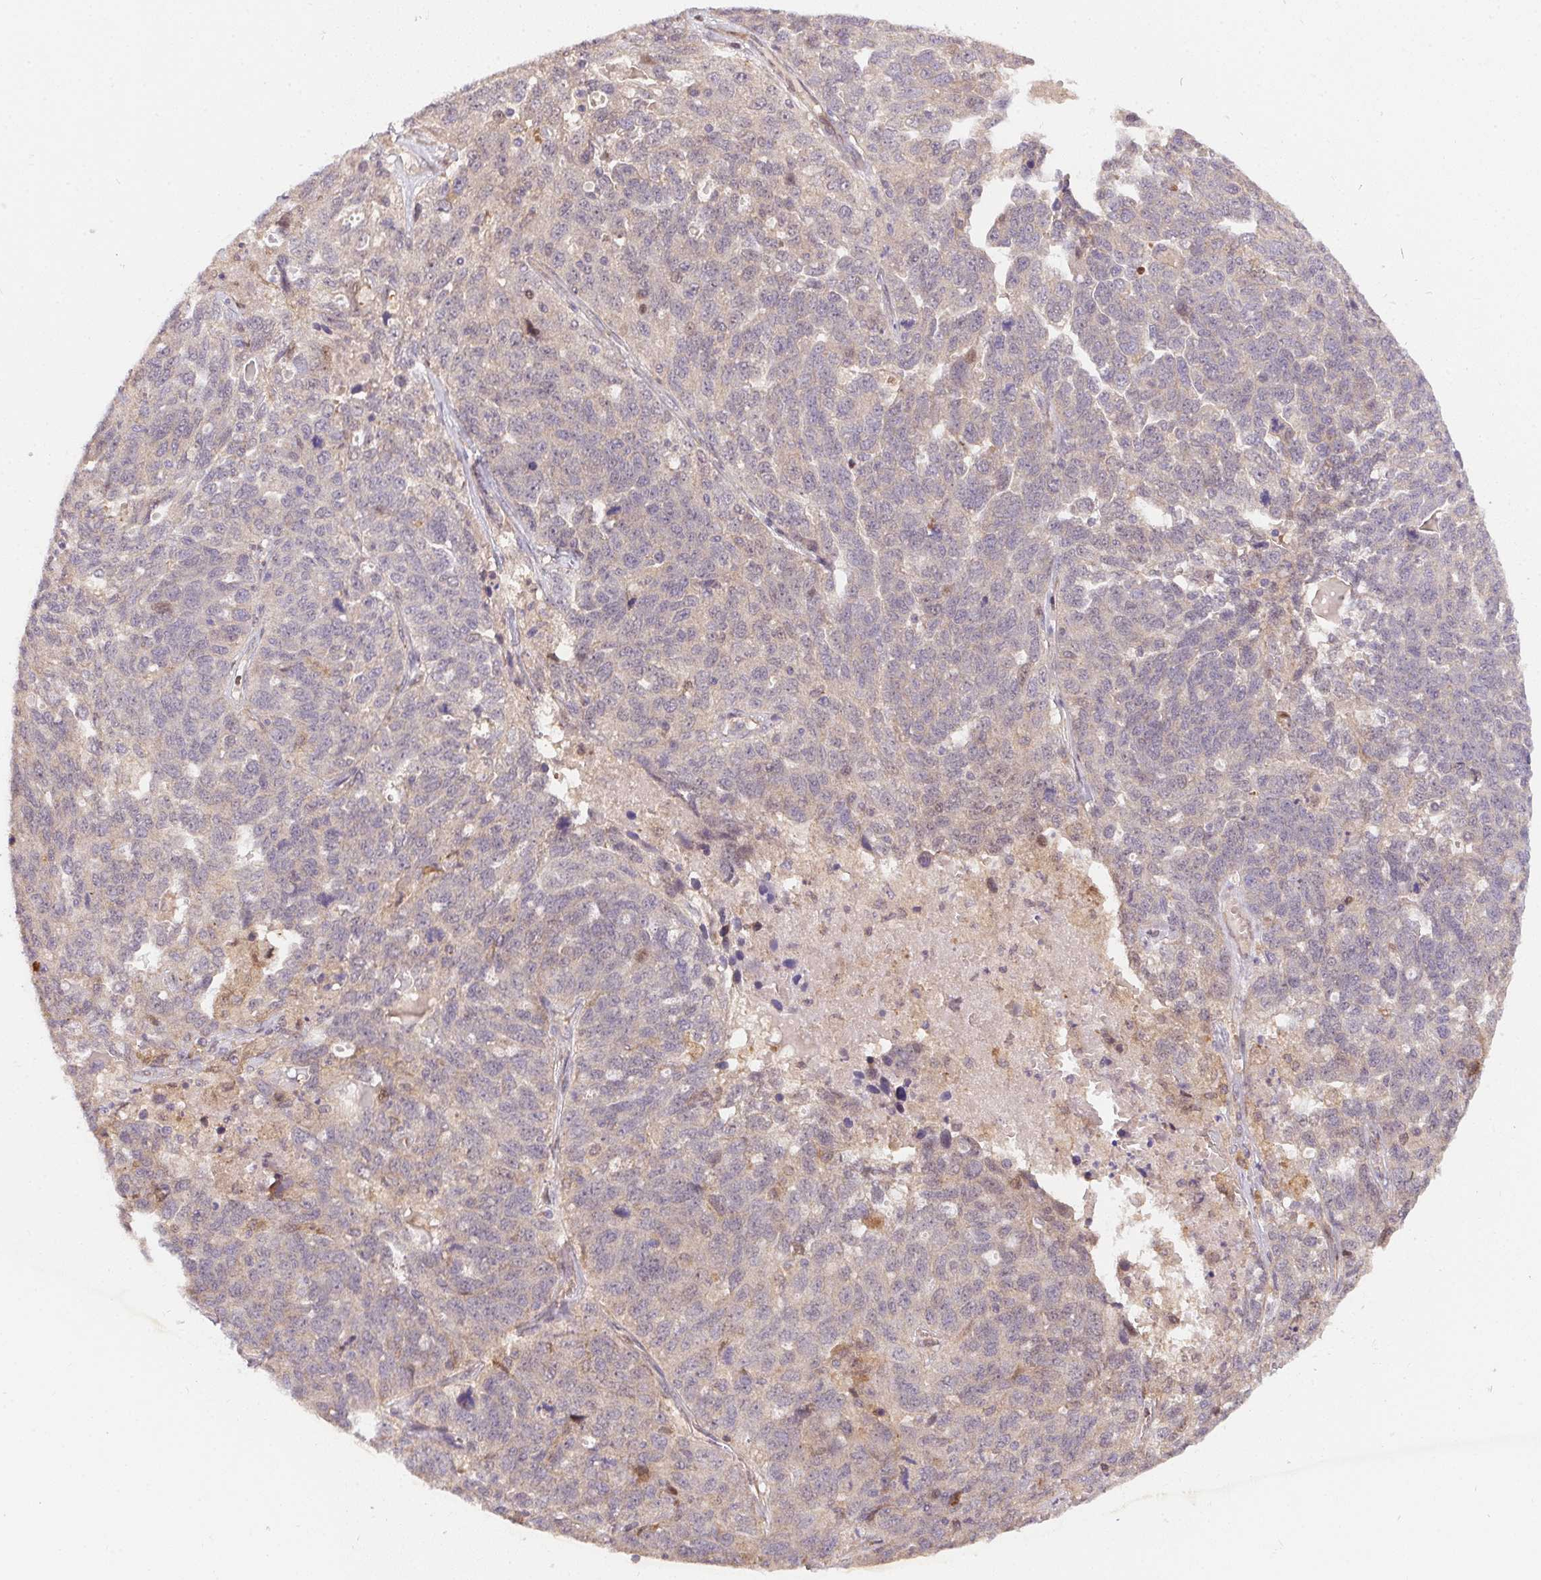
{"staining": {"intensity": "weak", "quantity": "<25%", "location": "cytoplasmic/membranous"}, "tissue": "ovarian cancer", "cell_type": "Tumor cells", "image_type": "cancer", "snomed": [{"axis": "morphology", "description": "Cystadenocarcinoma, serous, NOS"}, {"axis": "topography", "description": "Ovary"}], "caption": "Immunohistochemistry (IHC) histopathology image of ovarian cancer (serous cystadenocarcinoma) stained for a protein (brown), which demonstrates no staining in tumor cells.", "gene": "NUDT16", "patient": {"sex": "female", "age": 71}}